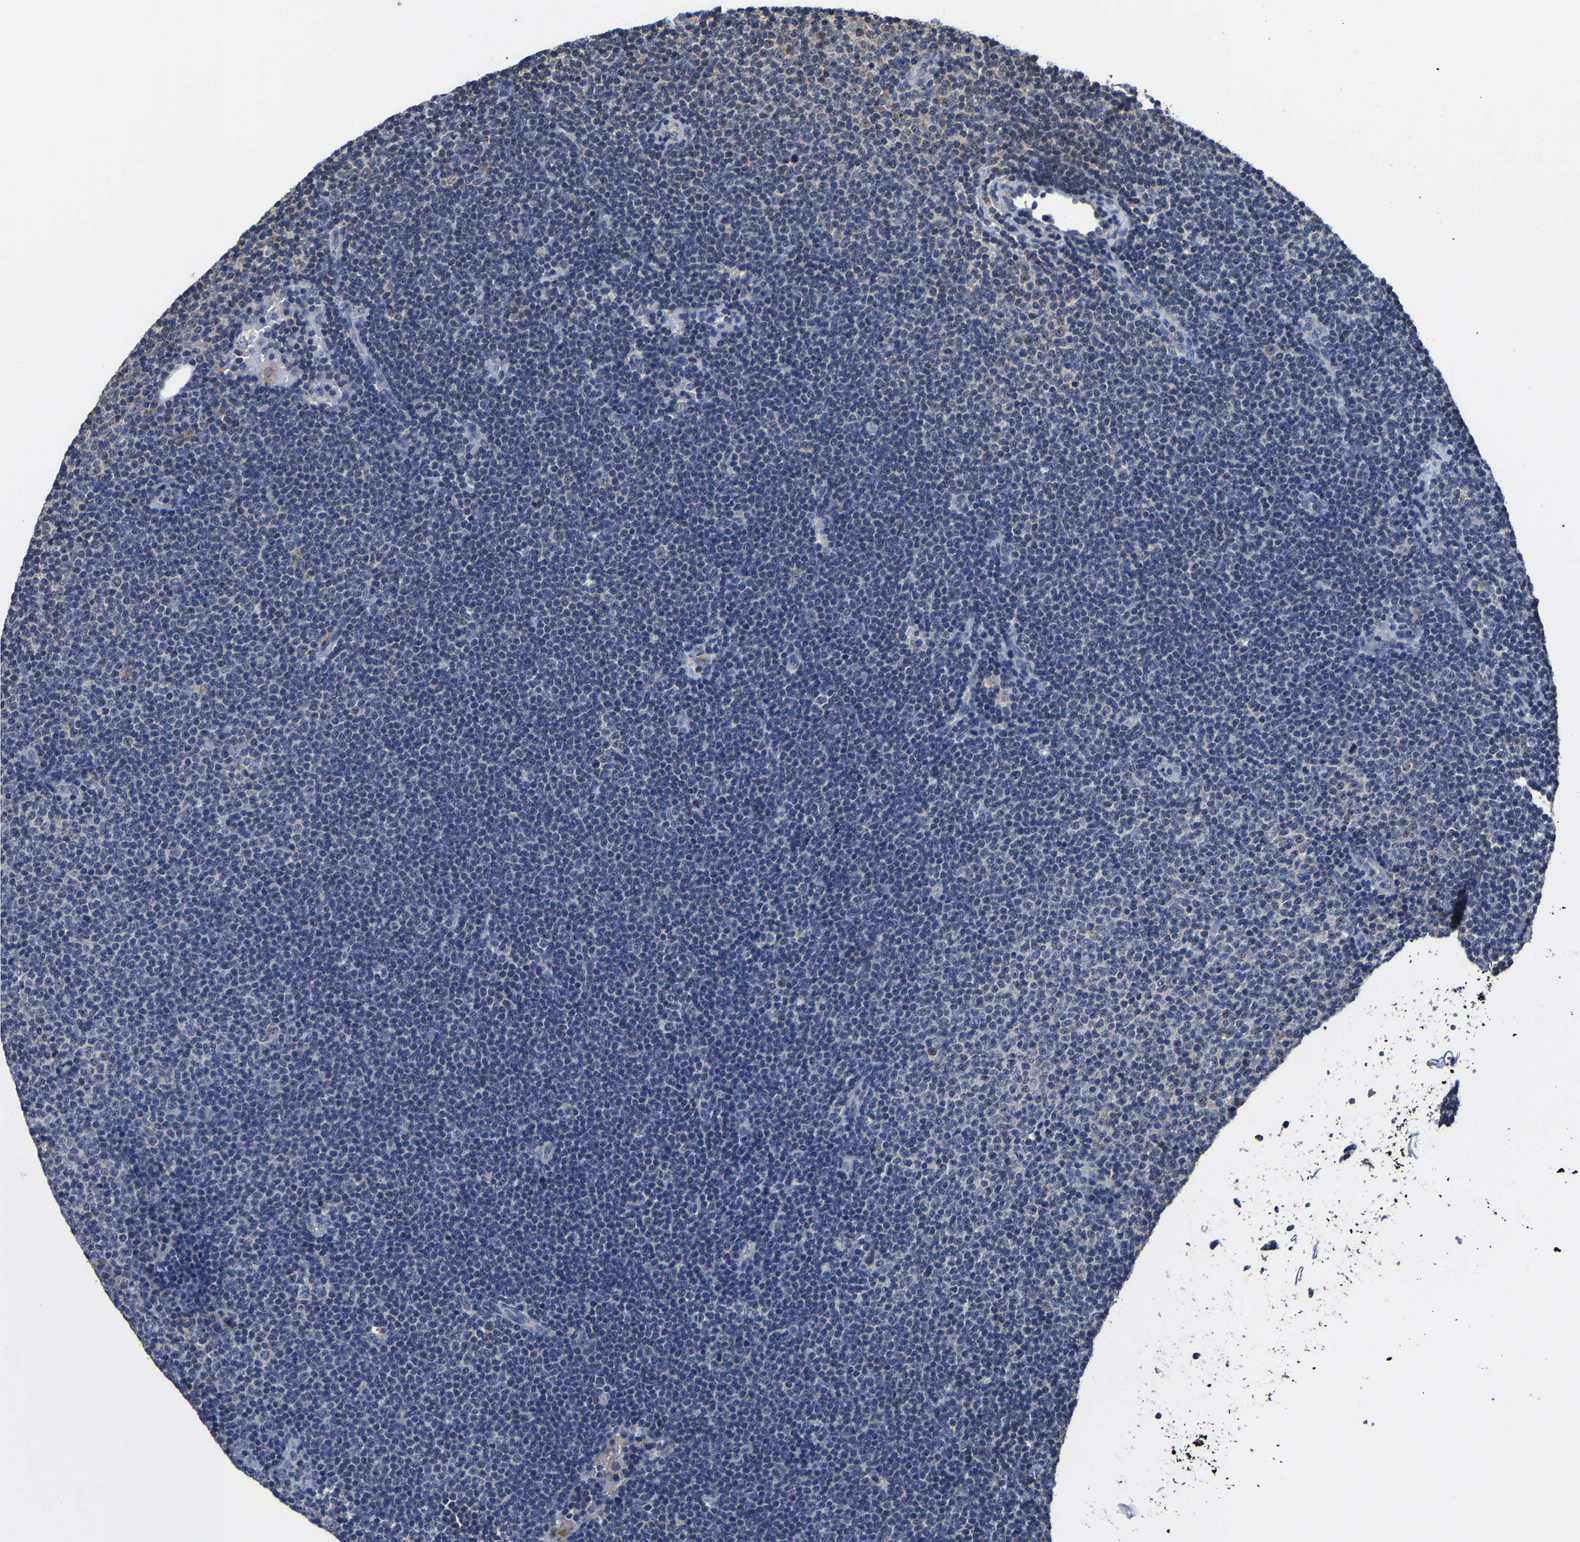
{"staining": {"intensity": "negative", "quantity": "none", "location": "none"}, "tissue": "lymphoma", "cell_type": "Tumor cells", "image_type": "cancer", "snomed": [{"axis": "morphology", "description": "Malignant lymphoma, non-Hodgkin's type, Low grade"}, {"axis": "topography", "description": "Lymph node"}], "caption": "Histopathology image shows no protein staining in tumor cells of low-grade malignant lymphoma, non-Hodgkin's type tissue. The staining is performed using DAB (3,3'-diaminobenzidine) brown chromogen with nuclei counter-stained in using hematoxylin.", "gene": "ZCCHC7", "patient": {"sex": "female", "age": 53}}